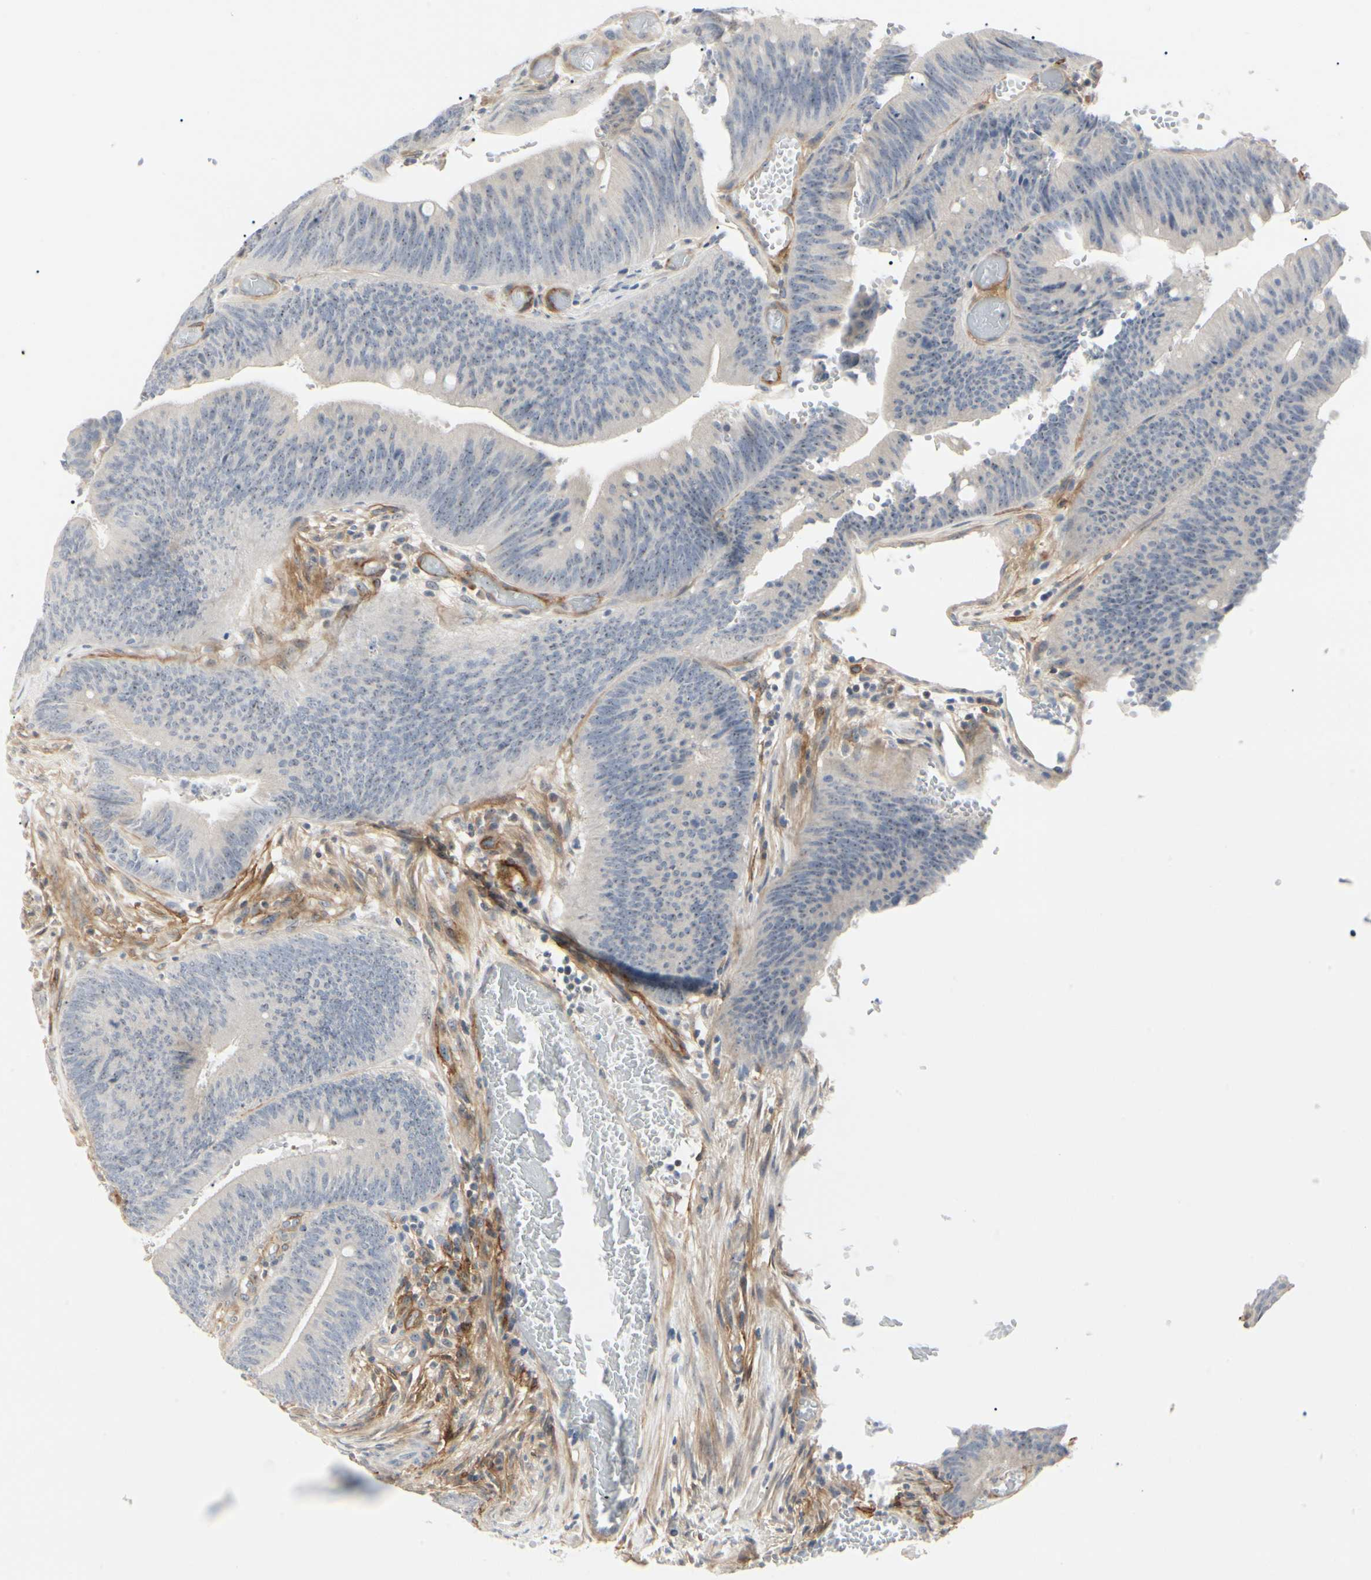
{"staining": {"intensity": "negative", "quantity": "none", "location": "none"}, "tissue": "colorectal cancer", "cell_type": "Tumor cells", "image_type": "cancer", "snomed": [{"axis": "morphology", "description": "Adenocarcinoma, NOS"}, {"axis": "topography", "description": "Rectum"}], "caption": "The histopathology image shows no staining of tumor cells in colorectal cancer (adenocarcinoma).", "gene": "GGT5", "patient": {"sex": "female", "age": 66}}